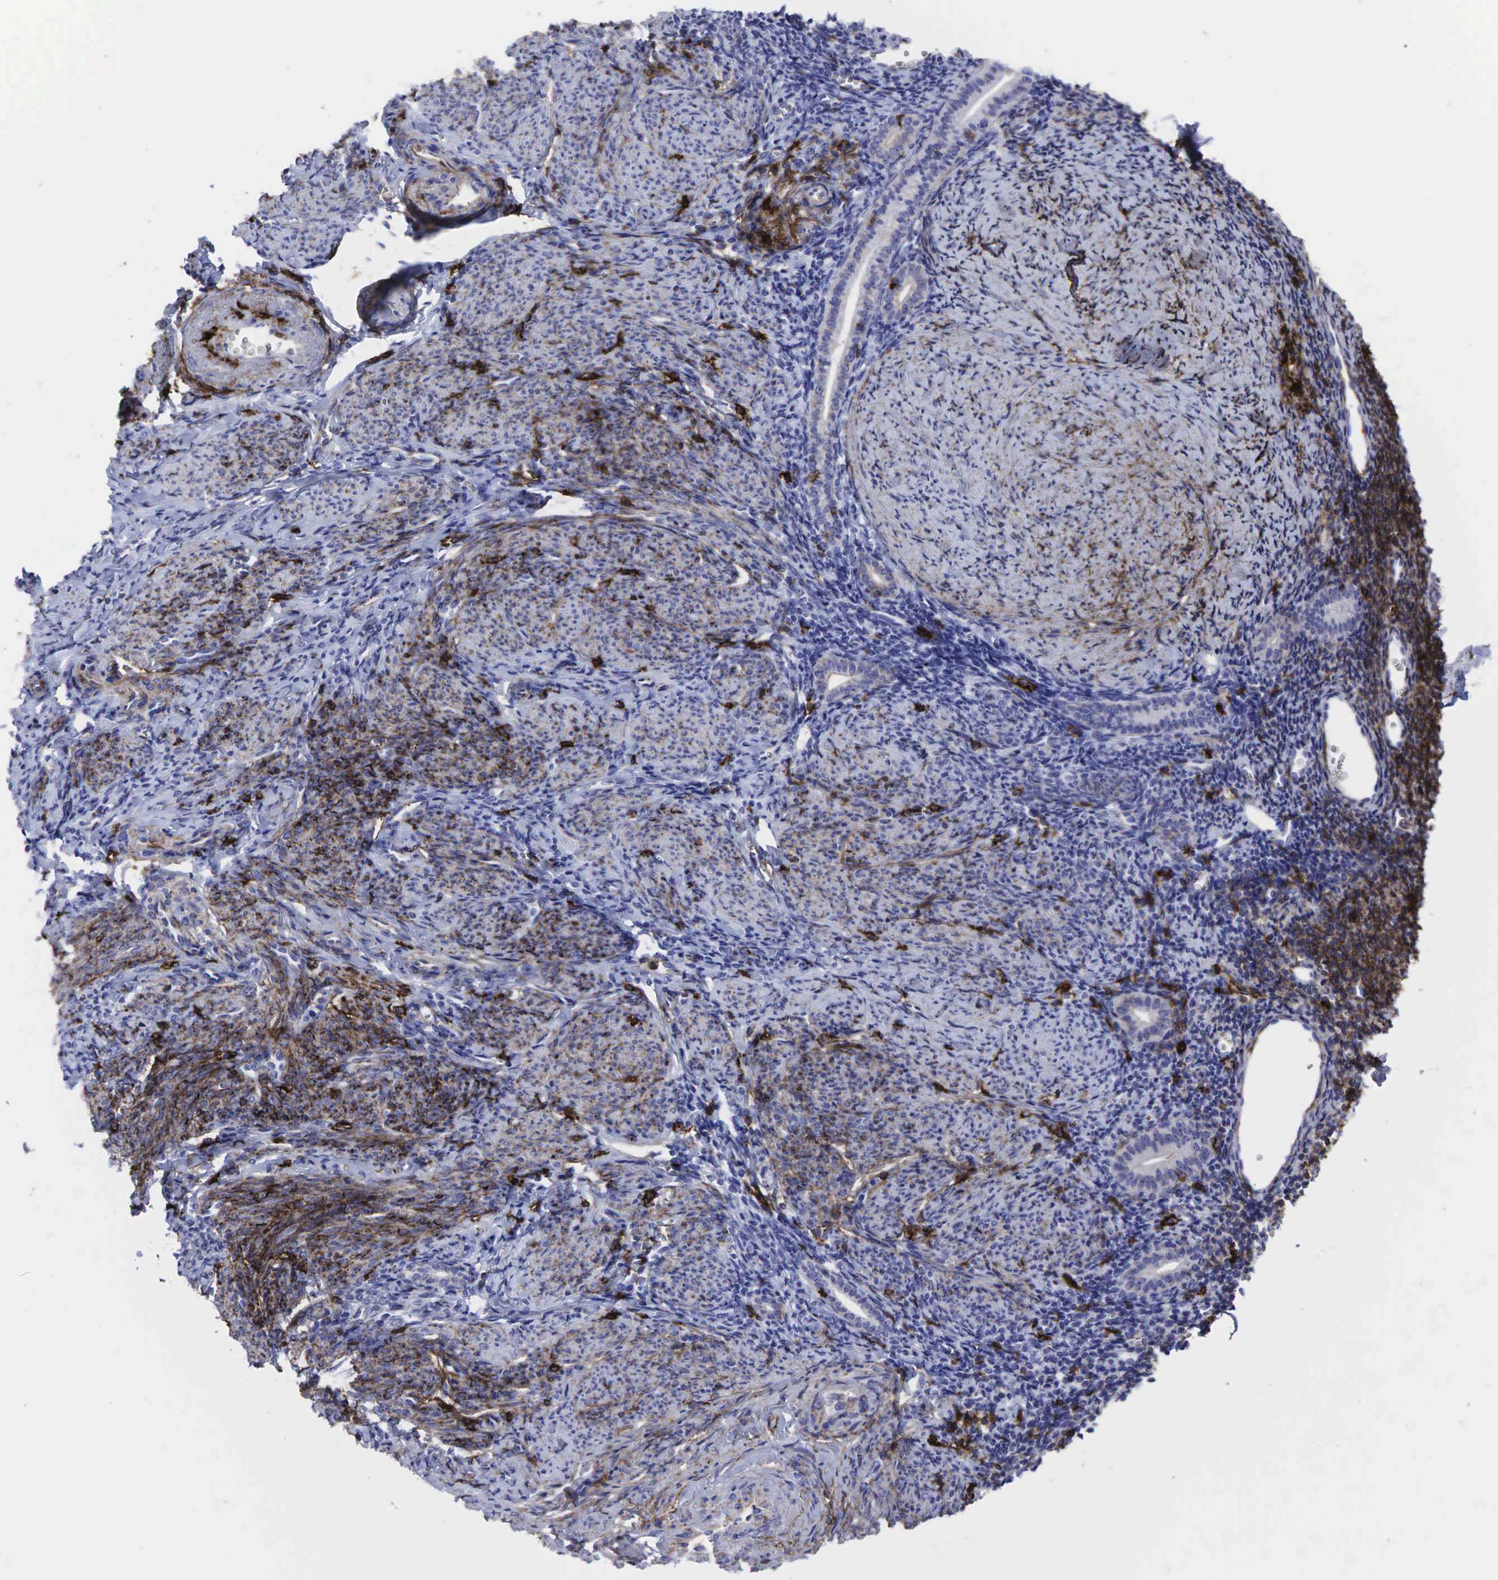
{"staining": {"intensity": "moderate", "quantity": "<25%", "location": "cytoplasmic/membranous"}, "tissue": "endometrium", "cell_type": "Cells in endometrial stroma", "image_type": "normal", "snomed": [{"axis": "morphology", "description": "Normal tissue, NOS"}, {"axis": "morphology", "description": "Neoplasm, benign, NOS"}, {"axis": "topography", "description": "Uterus"}], "caption": "The histopathology image reveals a brown stain indicating the presence of a protein in the cytoplasmic/membranous of cells in endometrial stroma in endometrium.", "gene": "CD44", "patient": {"sex": "female", "age": 55}}